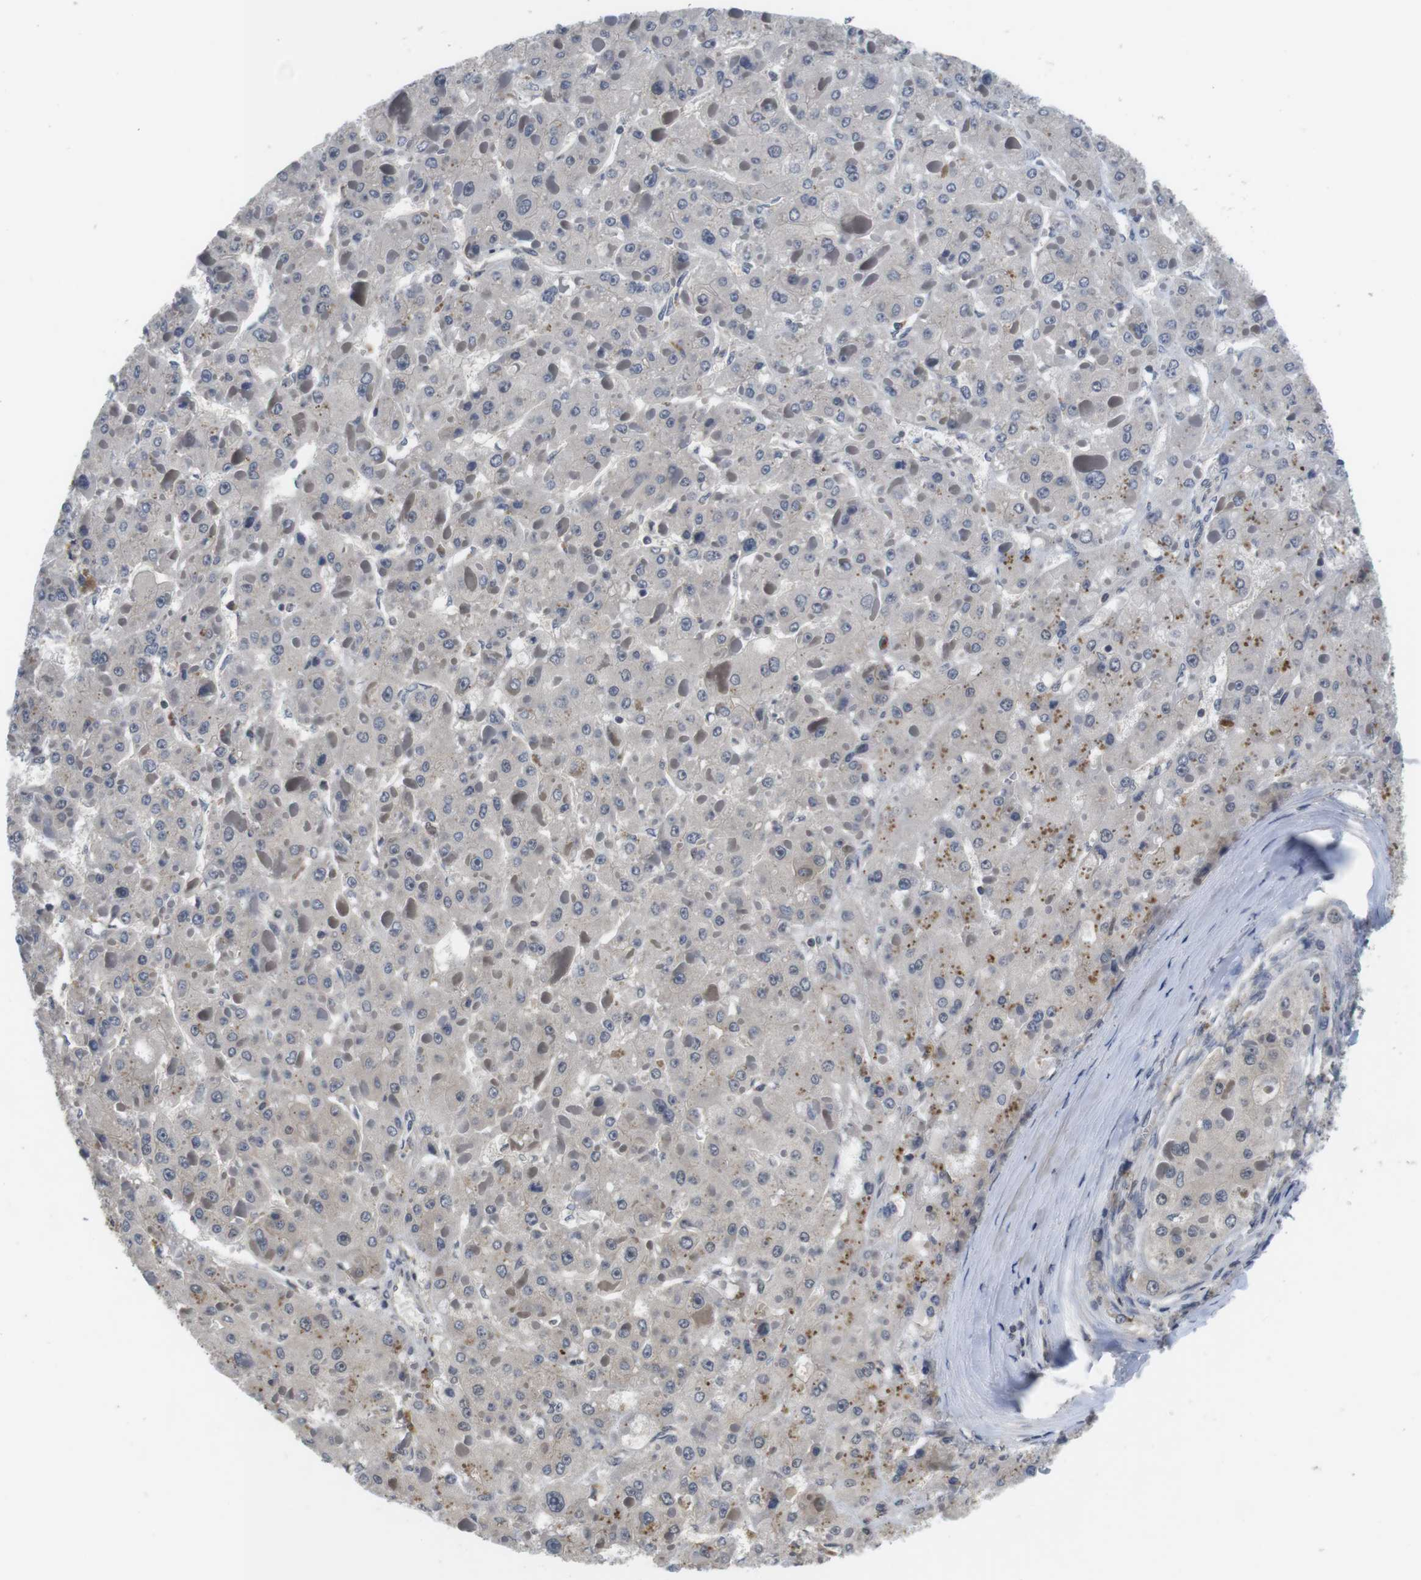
{"staining": {"intensity": "negative", "quantity": "none", "location": "none"}, "tissue": "liver cancer", "cell_type": "Tumor cells", "image_type": "cancer", "snomed": [{"axis": "morphology", "description": "Carcinoma, Hepatocellular, NOS"}, {"axis": "topography", "description": "Liver"}], "caption": "Histopathology image shows no protein expression in tumor cells of hepatocellular carcinoma (liver) tissue. Brightfield microscopy of IHC stained with DAB (brown) and hematoxylin (blue), captured at high magnification.", "gene": "FADD", "patient": {"sex": "female", "age": 73}}